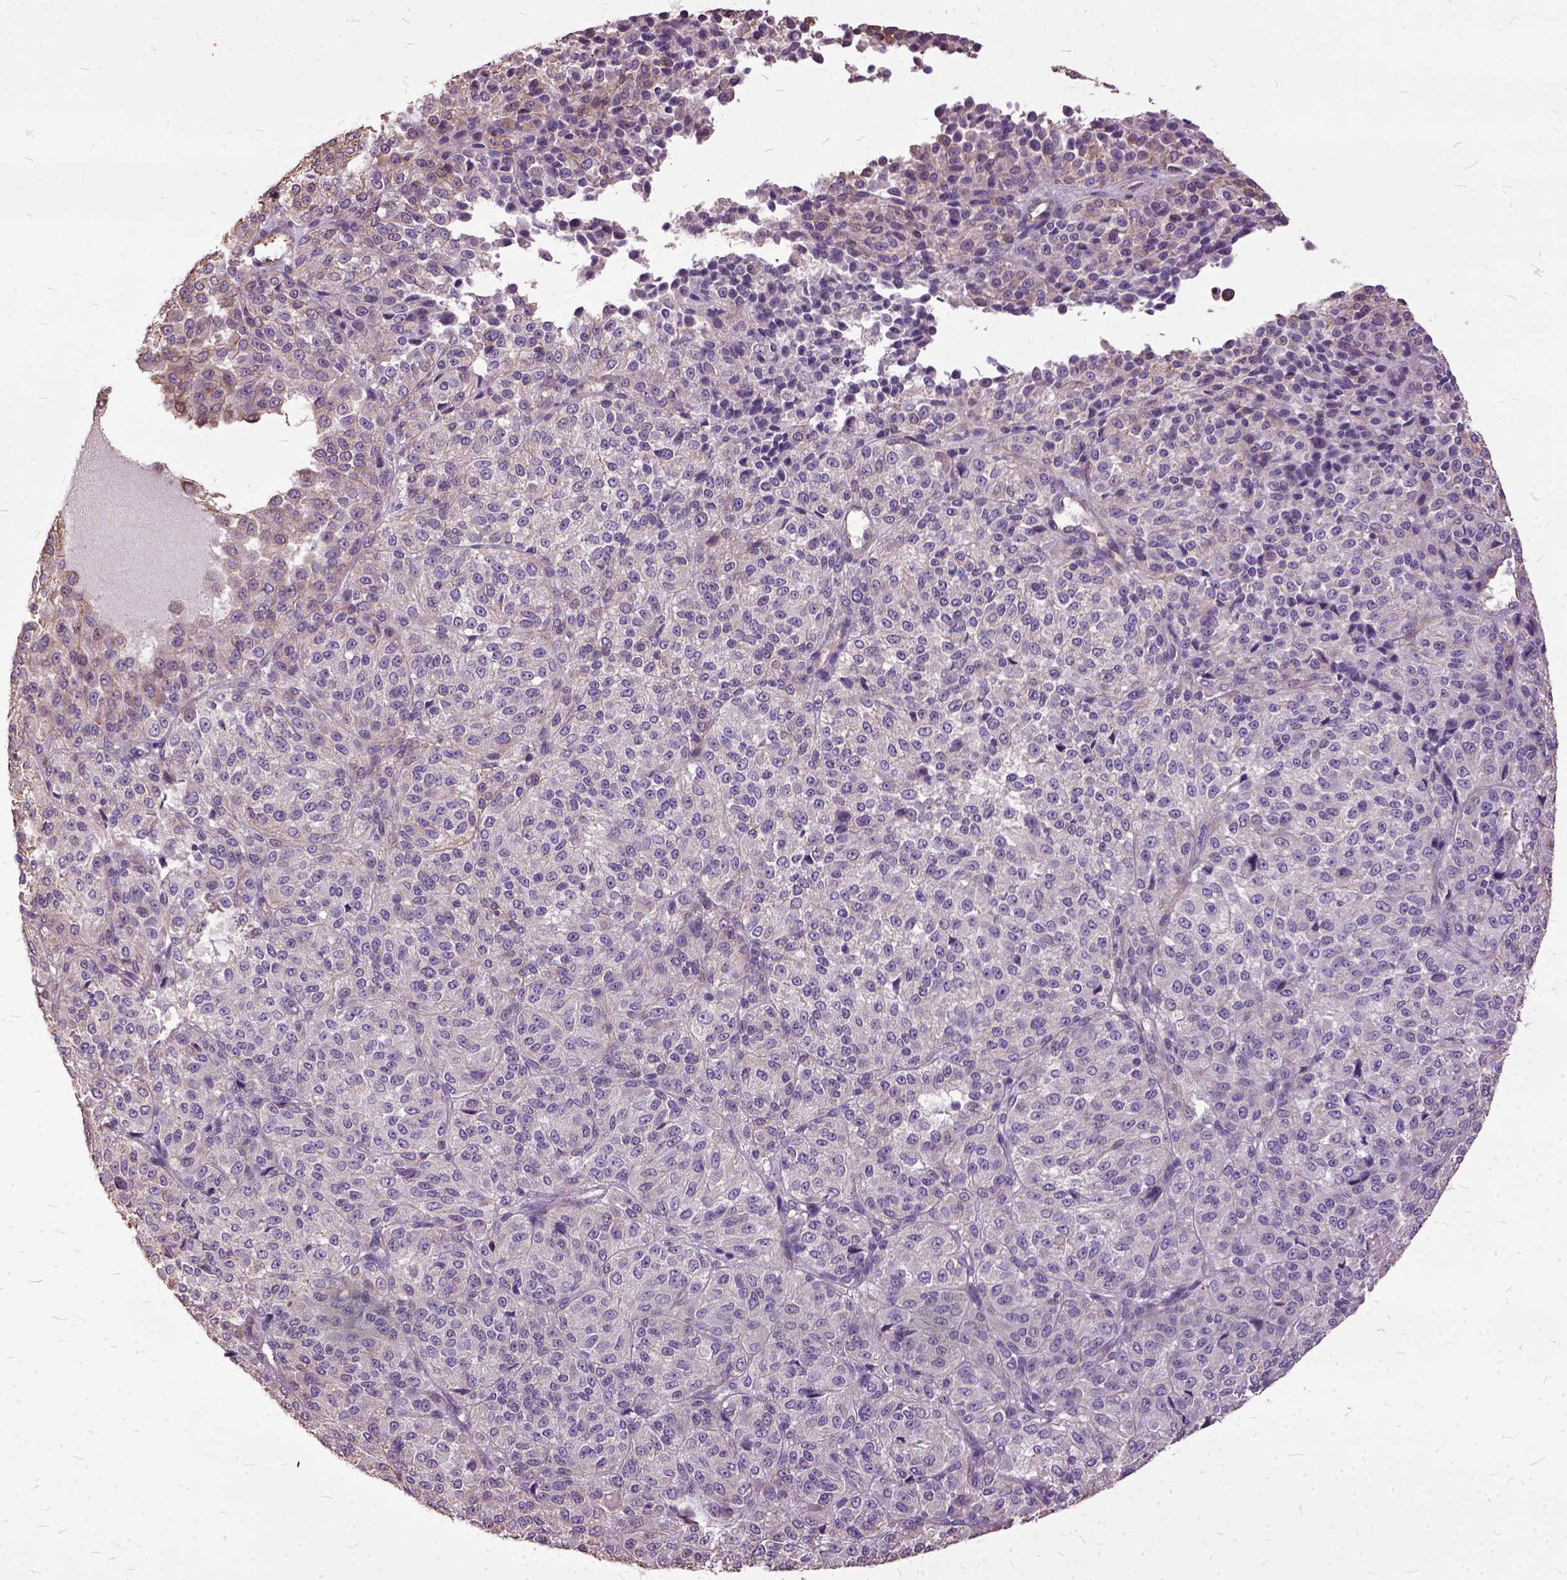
{"staining": {"intensity": "negative", "quantity": "none", "location": "none"}, "tissue": "melanoma", "cell_type": "Tumor cells", "image_type": "cancer", "snomed": [{"axis": "morphology", "description": "Malignant melanoma, Metastatic site"}, {"axis": "topography", "description": "Brain"}], "caption": "Tumor cells are negative for protein expression in human melanoma.", "gene": "AREG", "patient": {"sex": "female", "age": 56}}